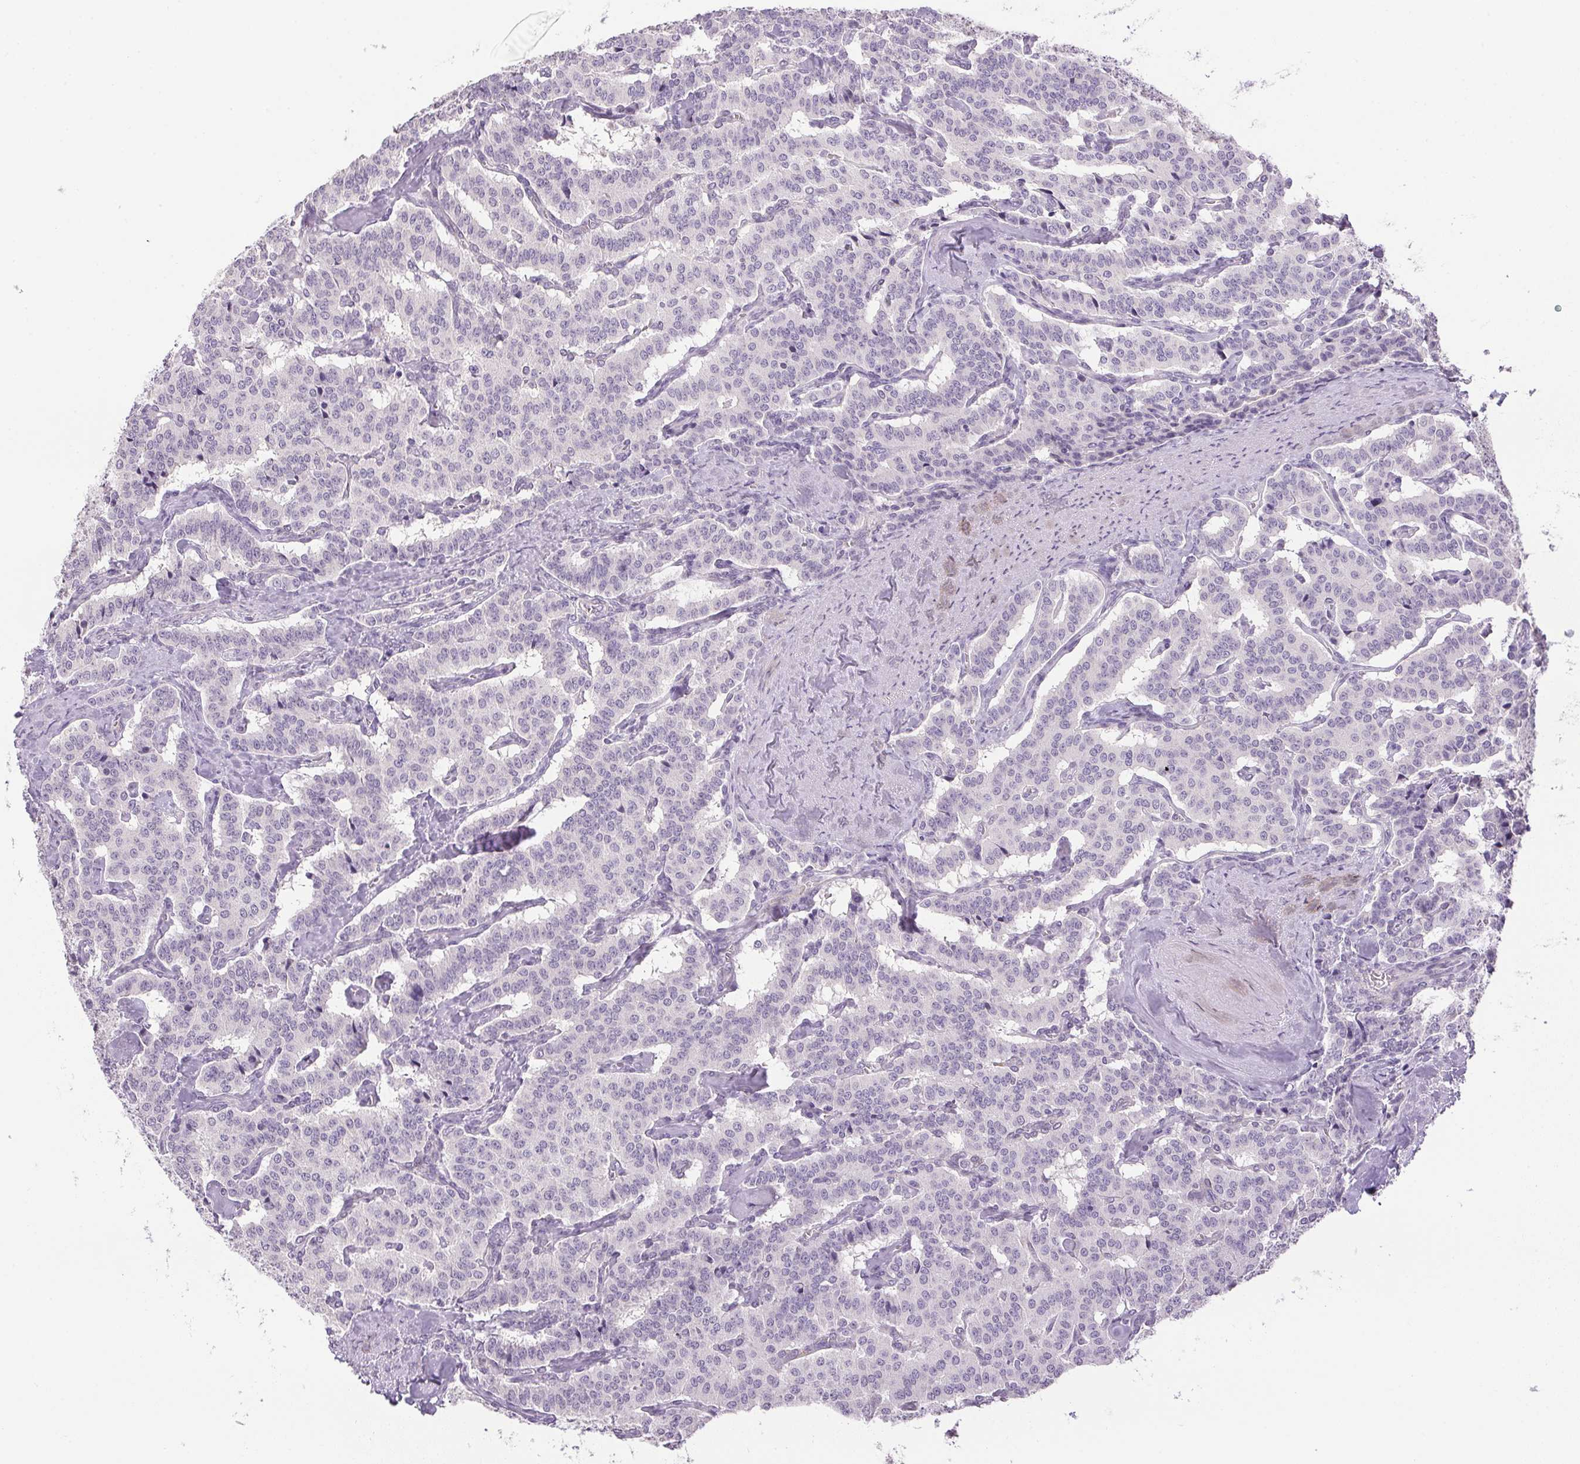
{"staining": {"intensity": "negative", "quantity": "none", "location": "none"}, "tissue": "carcinoid", "cell_type": "Tumor cells", "image_type": "cancer", "snomed": [{"axis": "morphology", "description": "Carcinoid, malignant, NOS"}, {"axis": "topography", "description": "Lung"}], "caption": "A photomicrograph of carcinoid stained for a protein demonstrates no brown staining in tumor cells.", "gene": "PRL", "patient": {"sex": "female", "age": 46}}